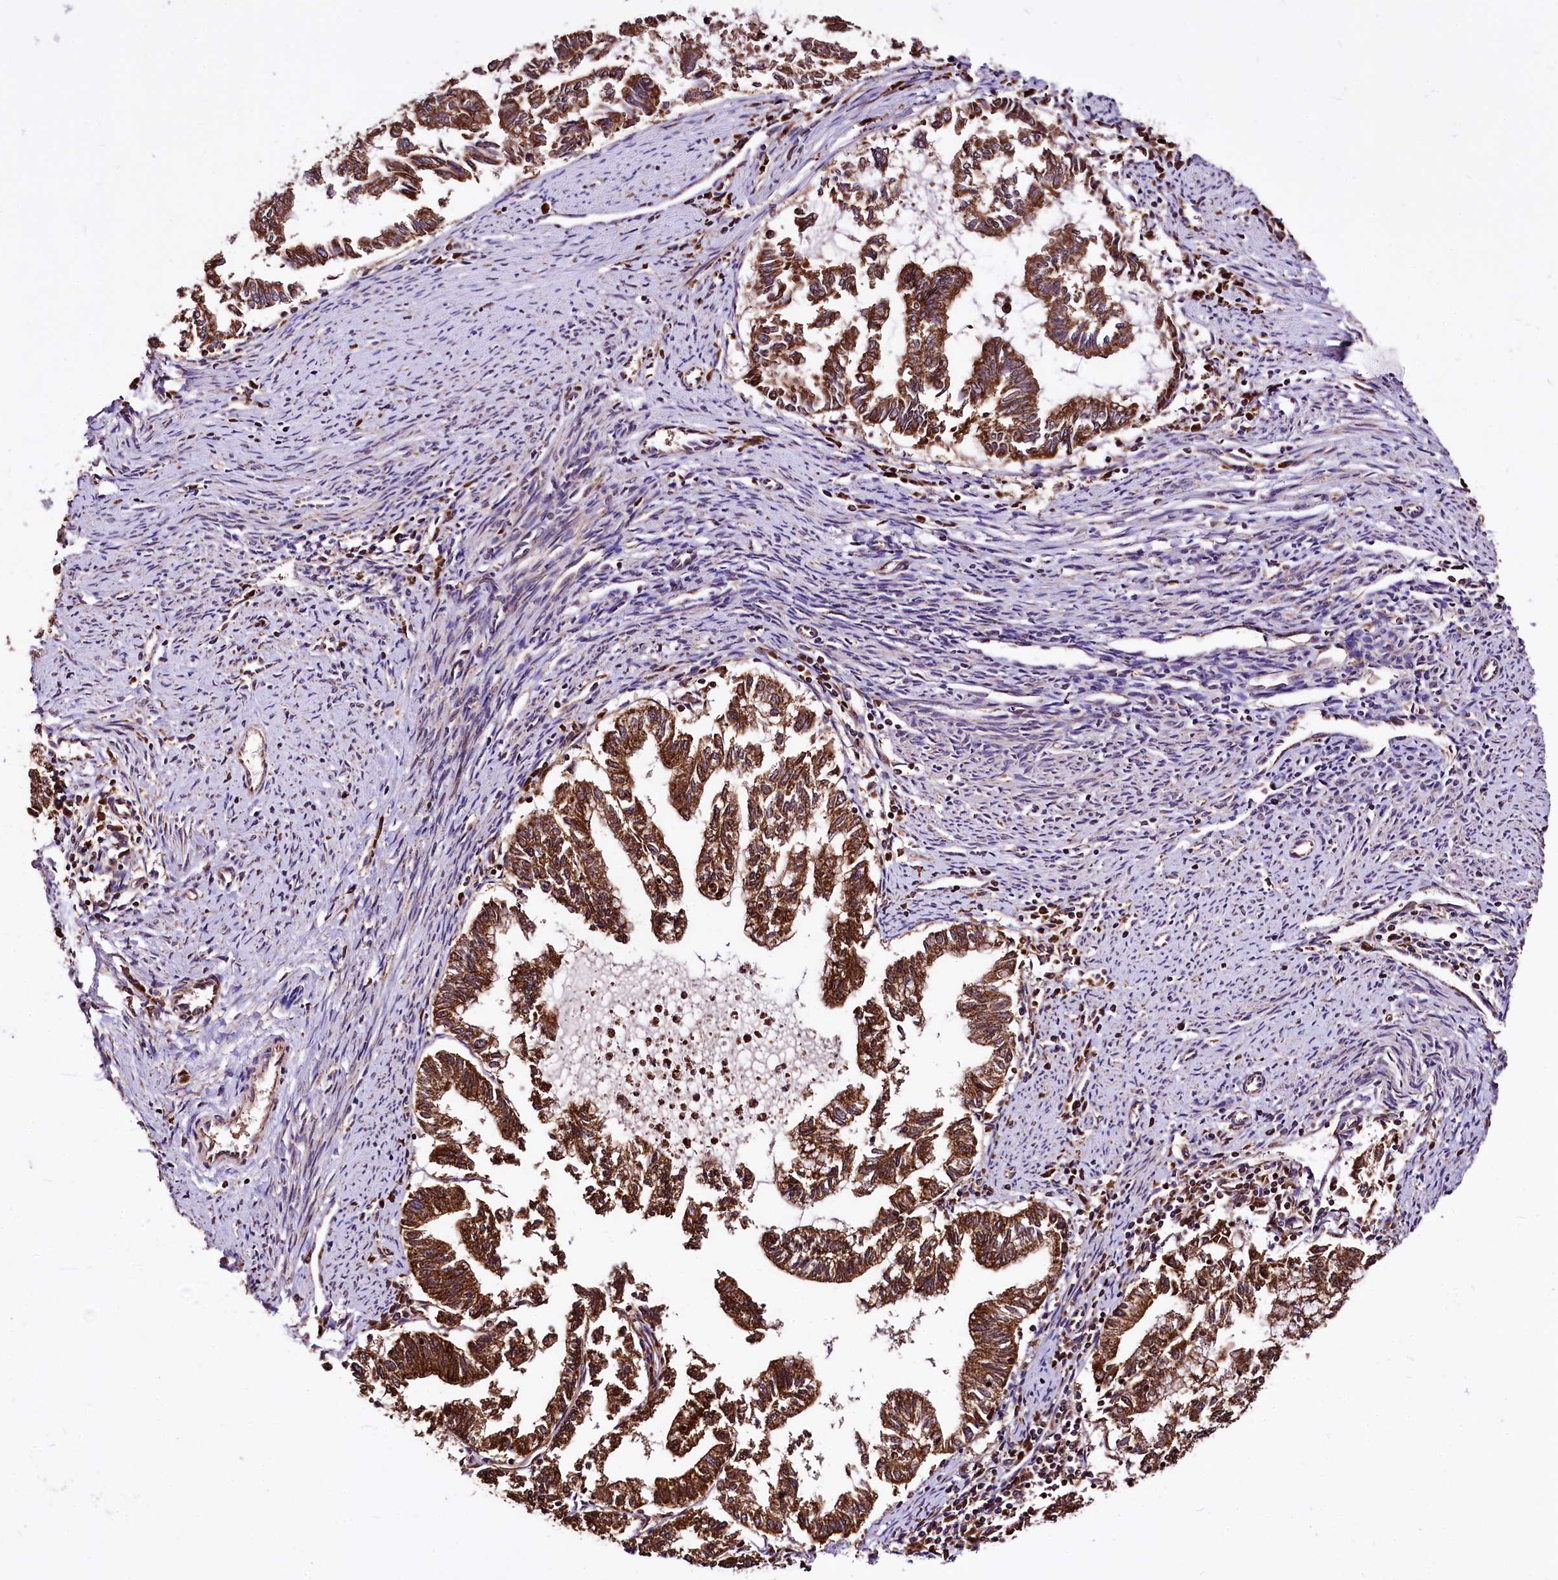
{"staining": {"intensity": "strong", "quantity": ">75%", "location": "cytoplasmic/membranous"}, "tissue": "endometrial cancer", "cell_type": "Tumor cells", "image_type": "cancer", "snomed": [{"axis": "morphology", "description": "Adenocarcinoma, NOS"}, {"axis": "topography", "description": "Endometrium"}], "caption": "Endometrial adenocarcinoma stained with a protein marker exhibits strong staining in tumor cells.", "gene": "LRSAM1", "patient": {"sex": "female", "age": 79}}